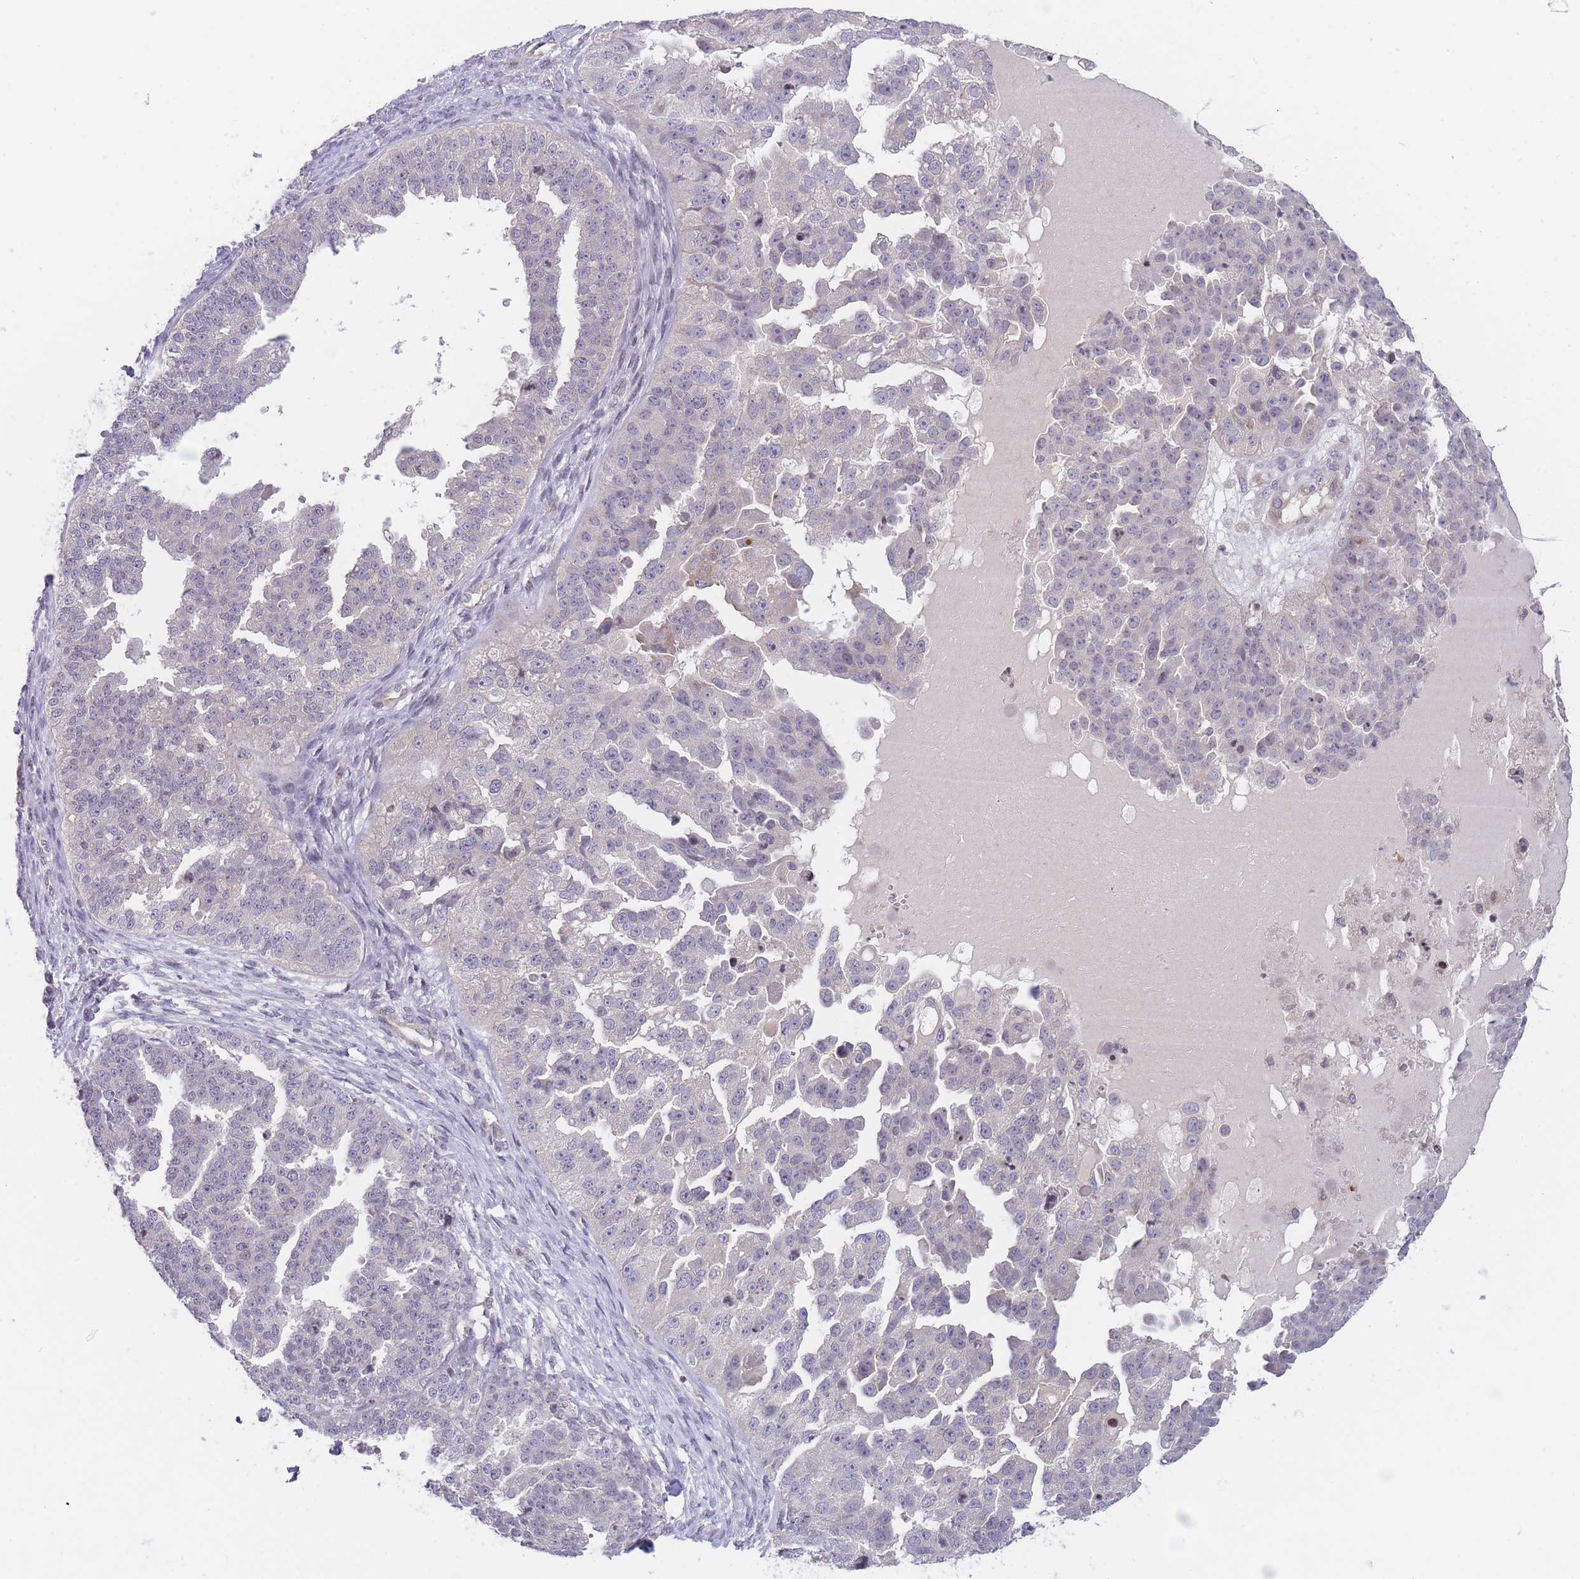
{"staining": {"intensity": "negative", "quantity": "none", "location": "none"}, "tissue": "ovarian cancer", "cell_type": "Tumor cells", "image_type": "cancer", "snomed": [{"axis": "morphology", "description": "Cystadenocarcinoma, serous, NOS"}, {"axis": "topography", "description": "Ovary"}], "caption": "Immunohistochemistry histopathology image of neoplastic tissue: human ovarian cancer stained with DAB (3,3'-diaminobenzidine) displays no significant protein staining in tumor cells. Brightfield microscopy of immunohistochemistry stained with DAB (3,3'-diaminobenzidine) (brown) and hematoxylin (blue), captured at high magnification.", "gene": "SLC35F5", "patient": {"sex": "female", "age": 58}}